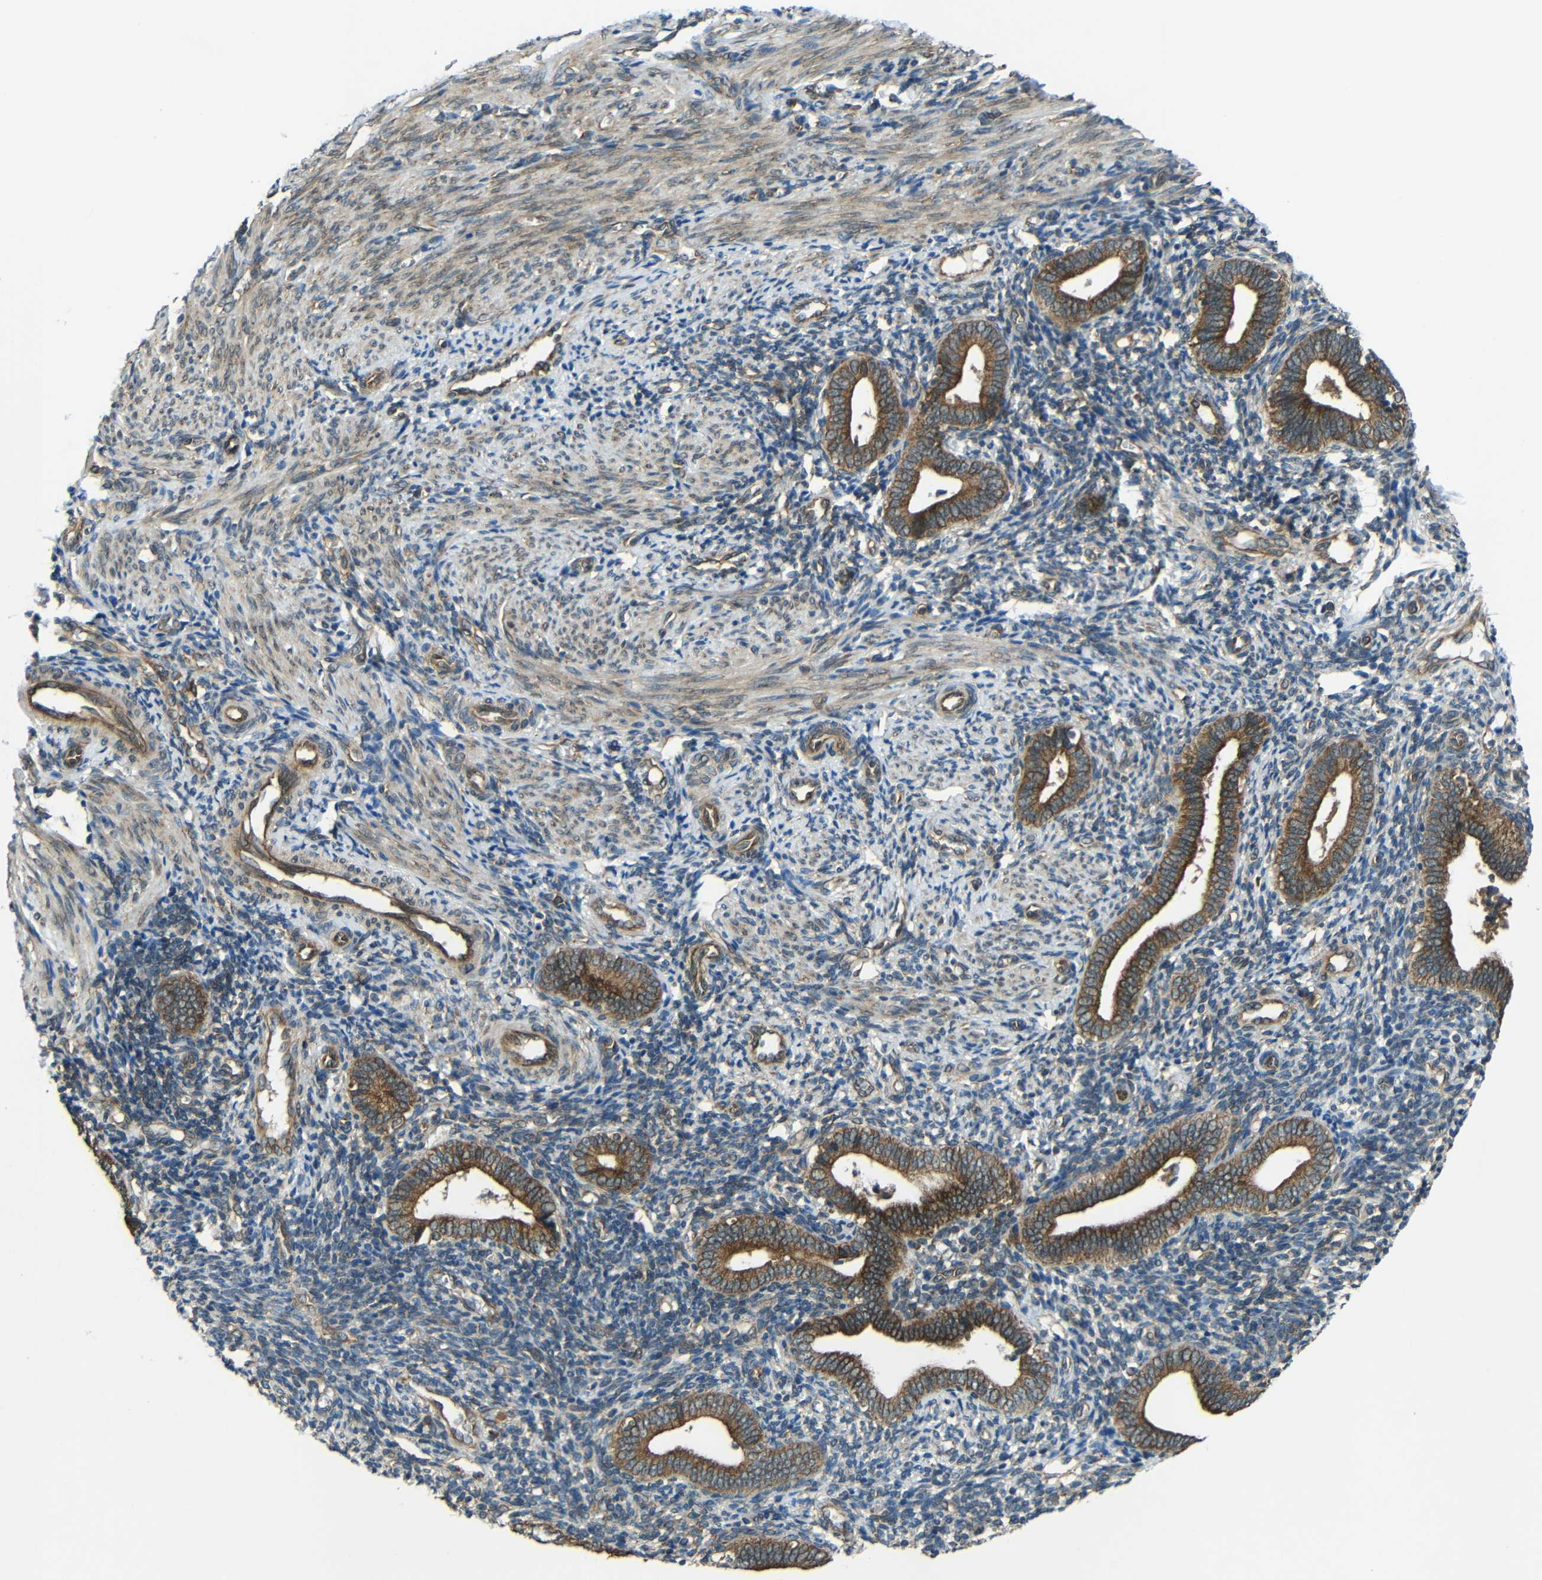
{"staining": {"intensity": "moderate", "quantity": "<25%", "location": "cytoplasmic/membranous"}, "tissue": "endometrium", "cell_type": "Cells in endometrial stroma", "image_type": "normal", "snomed": [{"axis": "morphology", "description": "Normal tissue, NOS"}, {"axis": "topography", "description": "Uterus"}, {"axis": "topography", "description": "Endometrium"}], "caption": "An IHC photomicrograph of unremarkable tissue is shown. Protein staining in brown shows moderate cytoplasmic/membranous positivity in endometrium within cells in endometrial stroma. (DAB IHC with brightfield microscopy, high magnification).", "gene": "VAPB", "patient": {"sex": "female", "age": 33}}